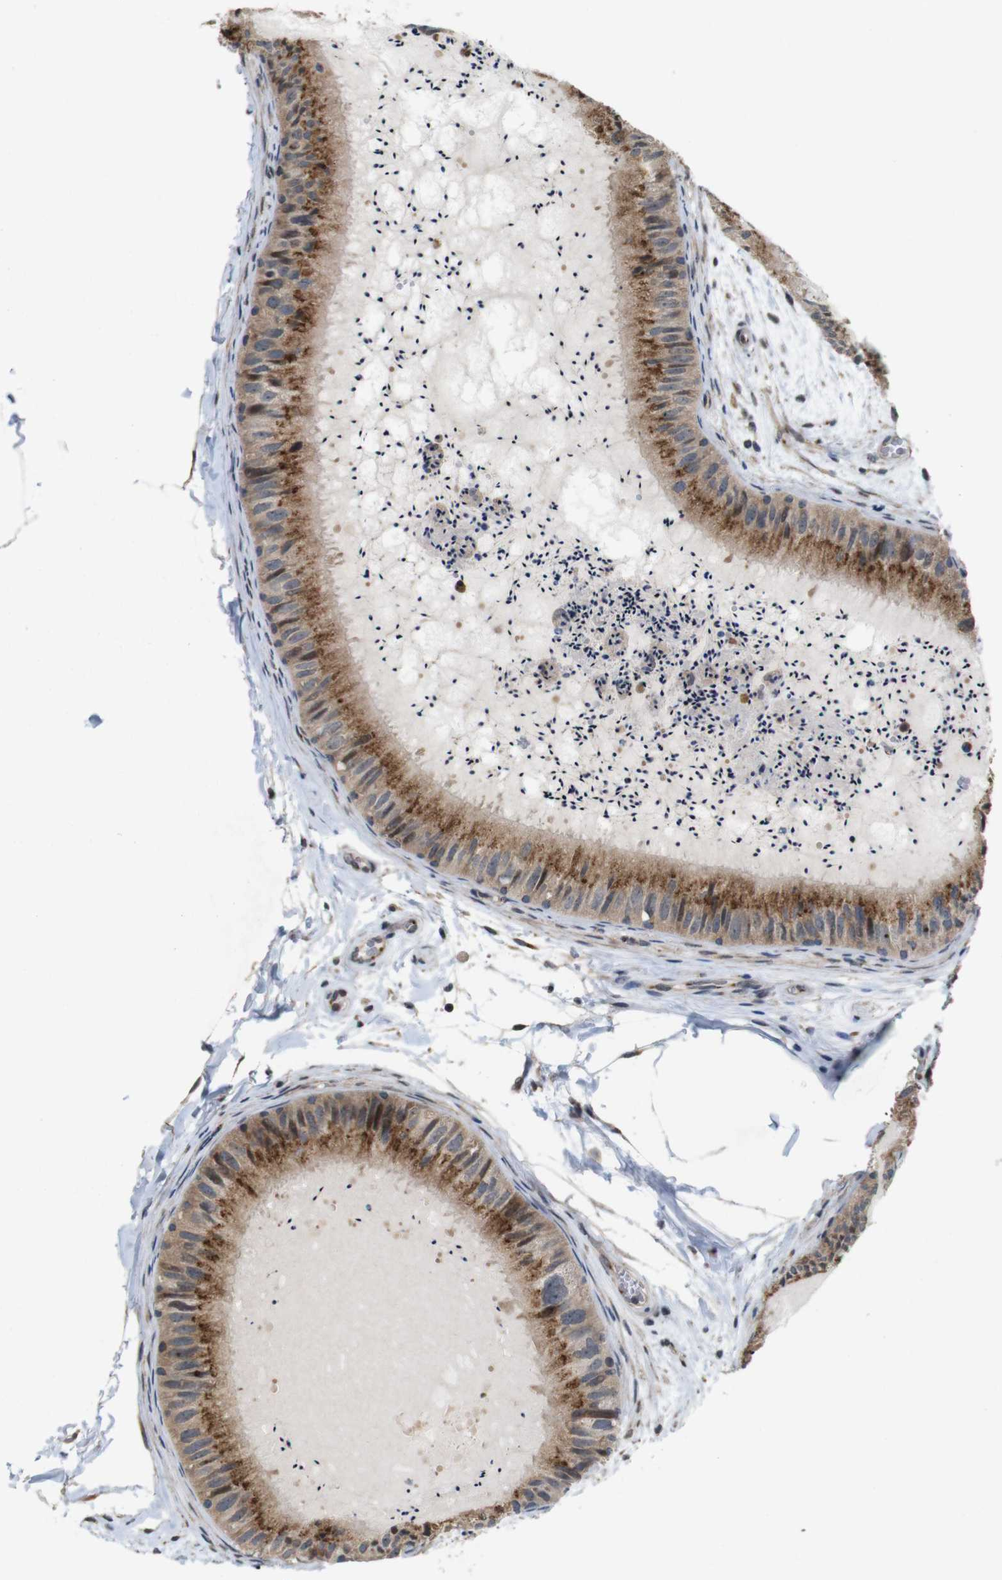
{"staining": {"intensity": "moderate", "quantity": ">75%", "location": "cytoplasmic/membranous"}, "tissue": "epididymis", "cell_type": "Glandular cells", "image_type": "normal", "snomed": [{"axis": "morphology", "description": "Normal tissue, NOS"}, {"axis": "topography", "description": "Epididymis"}], "caption": "Immunohistochemical staining of benign epididymis reveals medium levels of moderate cytoplasmic/membranous positivity in about >75% of glandular cells.", "gene": "EFCAB14", "patient": {"sex": "male", "age": 31}}